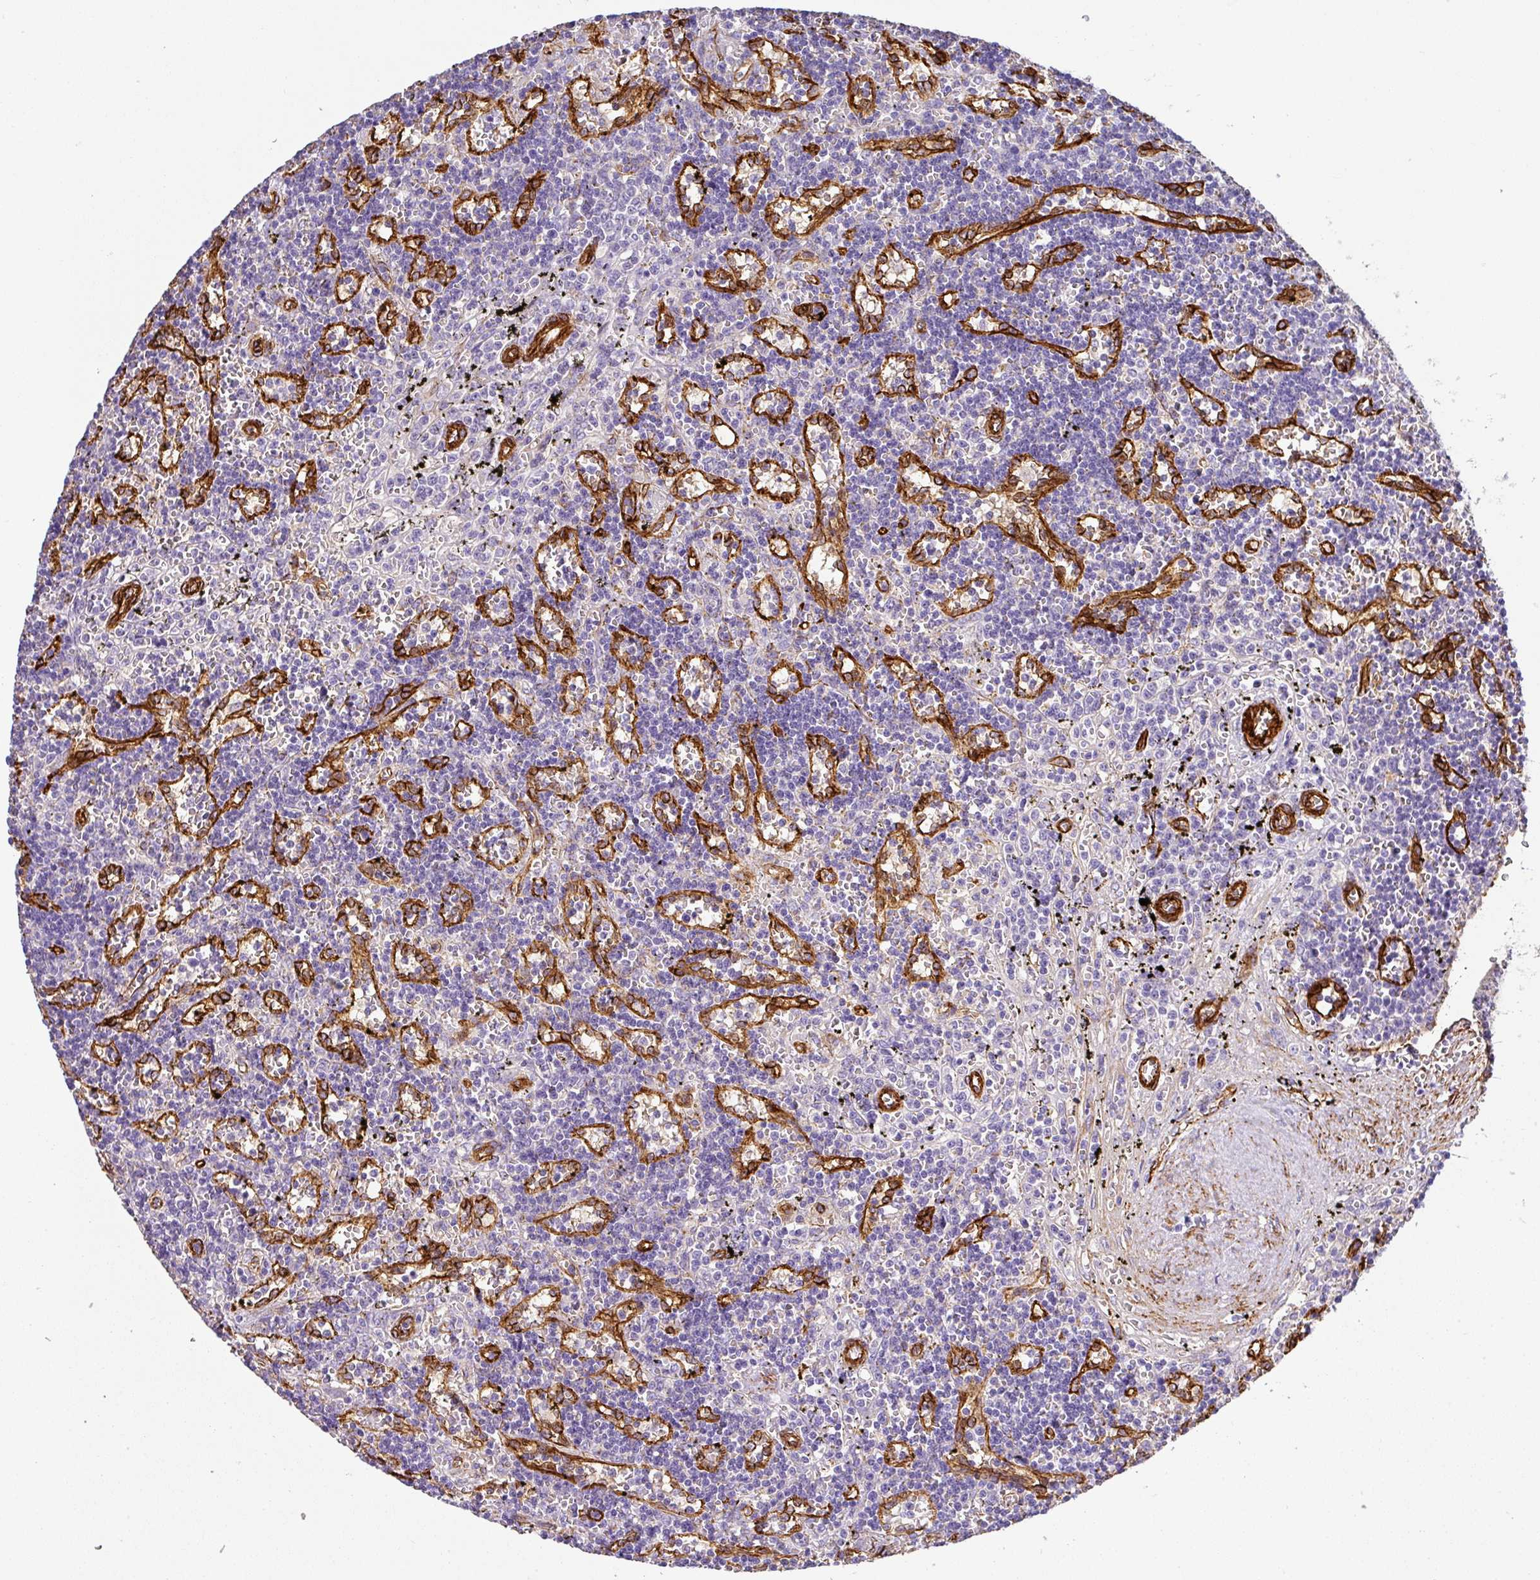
{"staining": {"intensity": "negative", "quantity": "none", "location": "none"}, "tissue": "lymphoma", "cell_type": "Tumor cells", "image_type": "cancer", "snomed": [{"axis": "morphology", "description": "Malignant lymphoma, non-Hodgkin's type, Low grade"}, {"axis": "topography", "description": "Spleen"}], "caption": "Immunohistochemical staining of low-grade malignant lymphoma, non-Hodgkin's type shows no significant positivity in tumor cells.", "gene": "SLC25A17", "patient": {"sex": "male", "age": 60}}